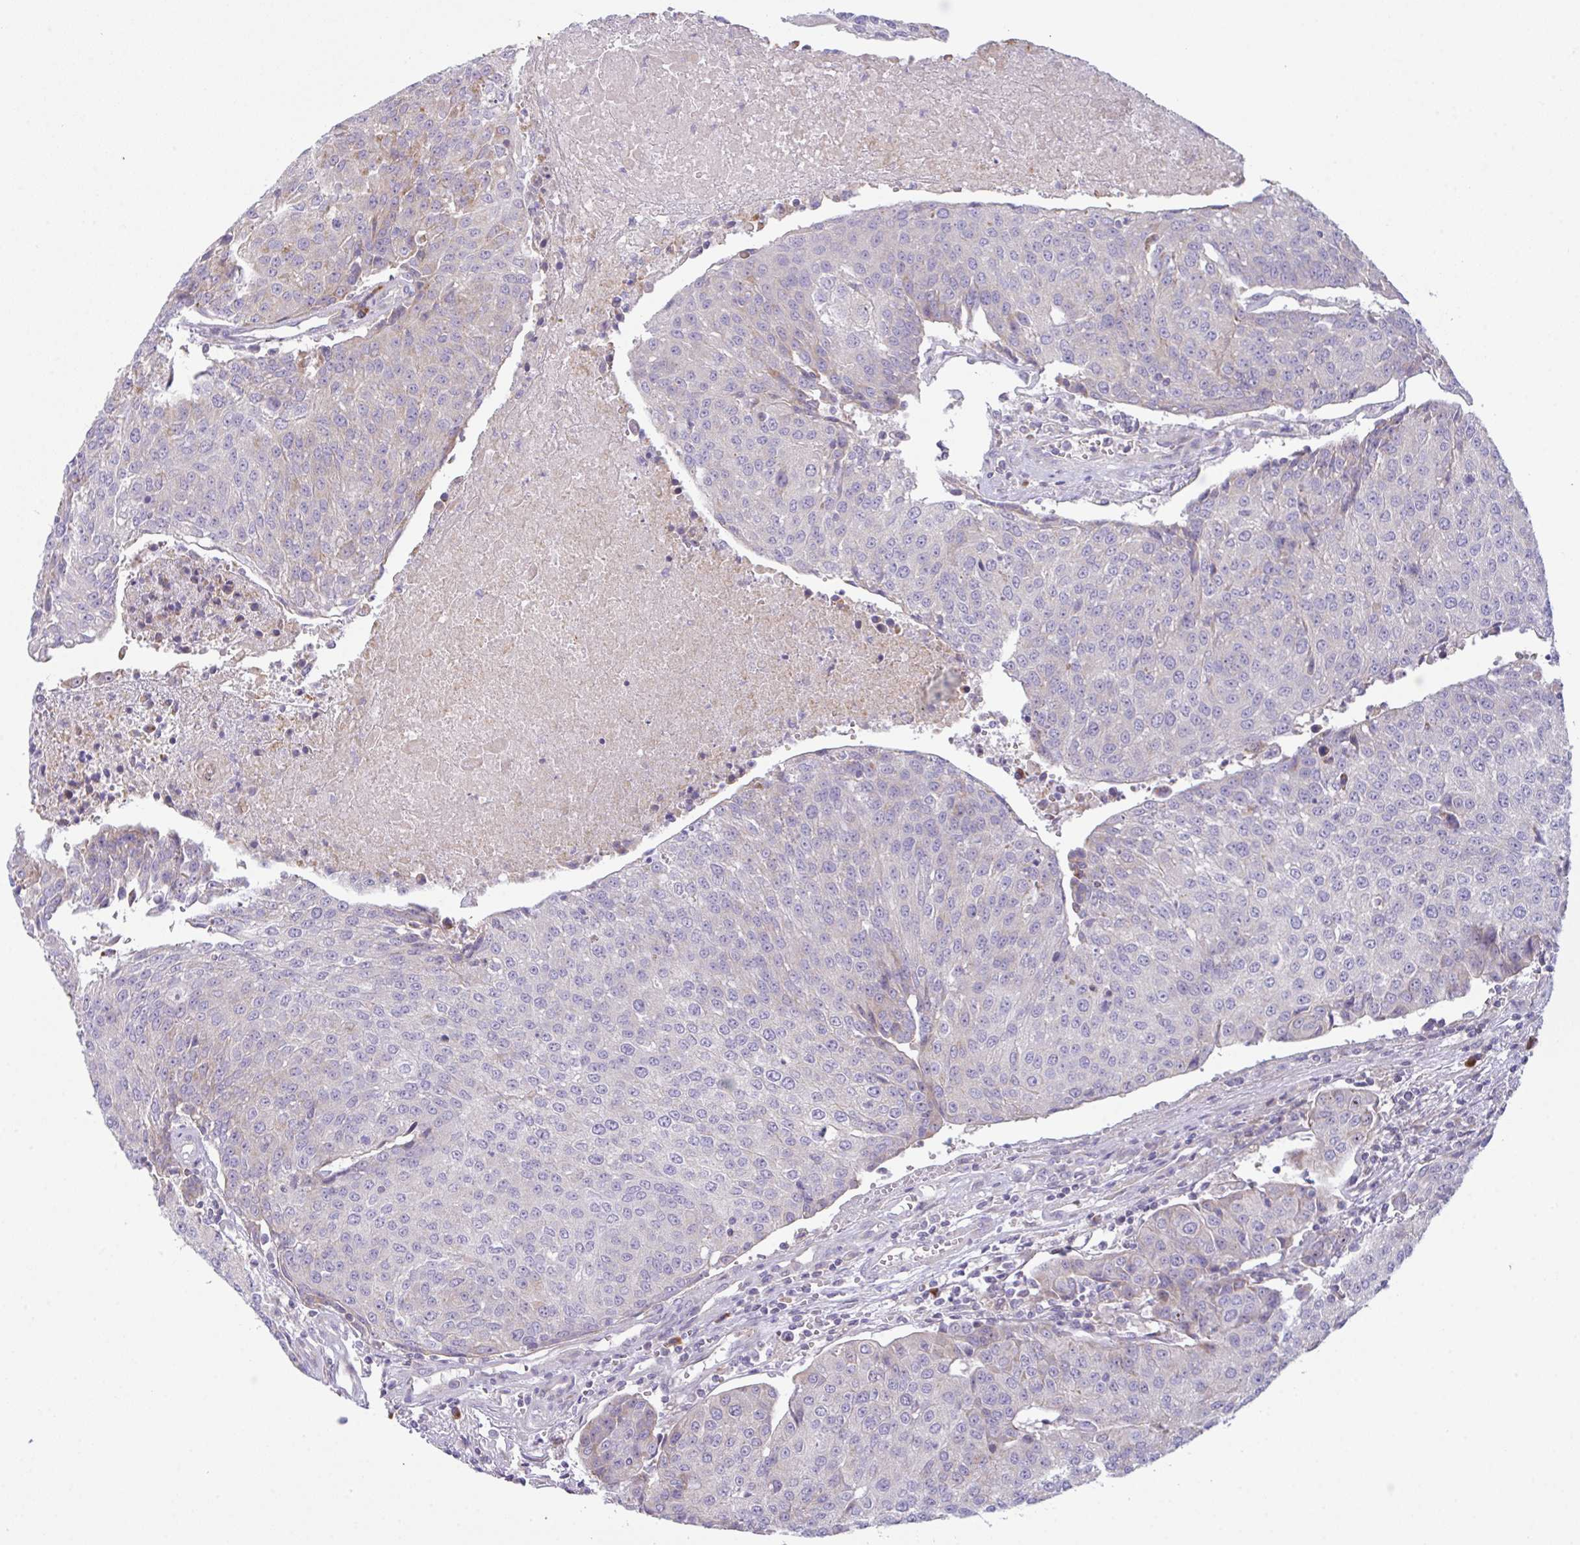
{"staining": {"intensity": "weak", "quantity": "<25%", "location": "cytoplasmic/membranous"}, "tissue": "urothelial cancer", "cell_type": "Tumor cells", "image_type": "cancer", "snomed": [{"axis": "morphology", "description": "Urothelial carcinoma, High grade"}, {"axis": "topography", "description": "Urinary bladder"}], "caption": "Human urothelial cancer stained for a protein using immunohistochemistry (IHC) displays no staining in tumor cells.", "gene": "CHDH", "patient": {"sex": "female", "age": 85}}